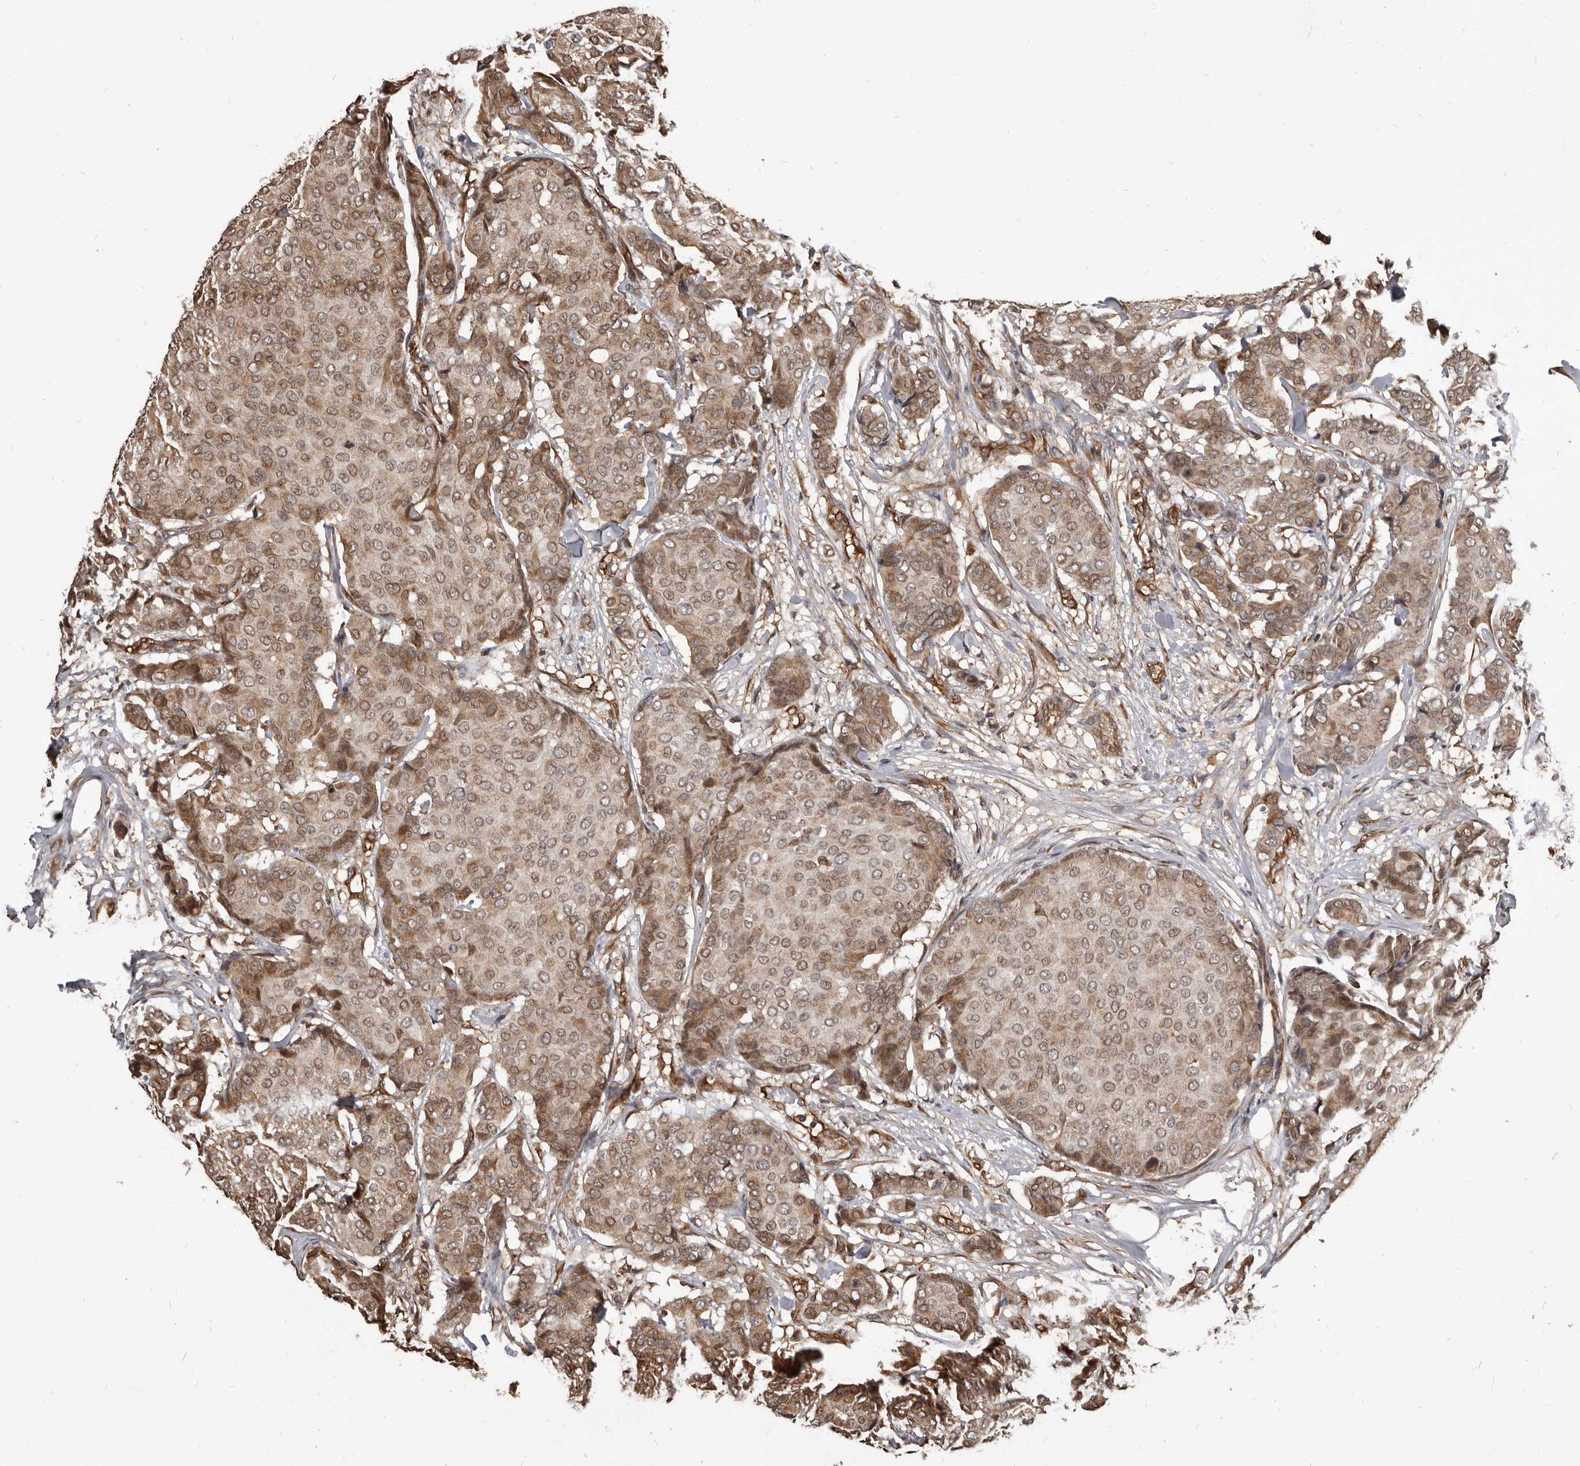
{"staining": {"intensity": "weak", "quantity": ">75%", "location": "cytoplasmic/membranous,nuclear"}, "tissue": "breast cancer", "cell_type": "Tumor cells", "image_type": "cancer", "snomed": [{"axis": "morphology", "description": "Duct carcinoma"}, {"axis": "topography", "description": "Breast"}], "caption": "Weak cytoplasmic/membranous and nuclear expression for a protein is present in approximately >75% of tumor cells of breast cancer (invasive ductal carcinoma) using immunohistochemistry (IHC).", "gene": "ADAMTS20", "patient": {"sex": "female", "age": 75}}